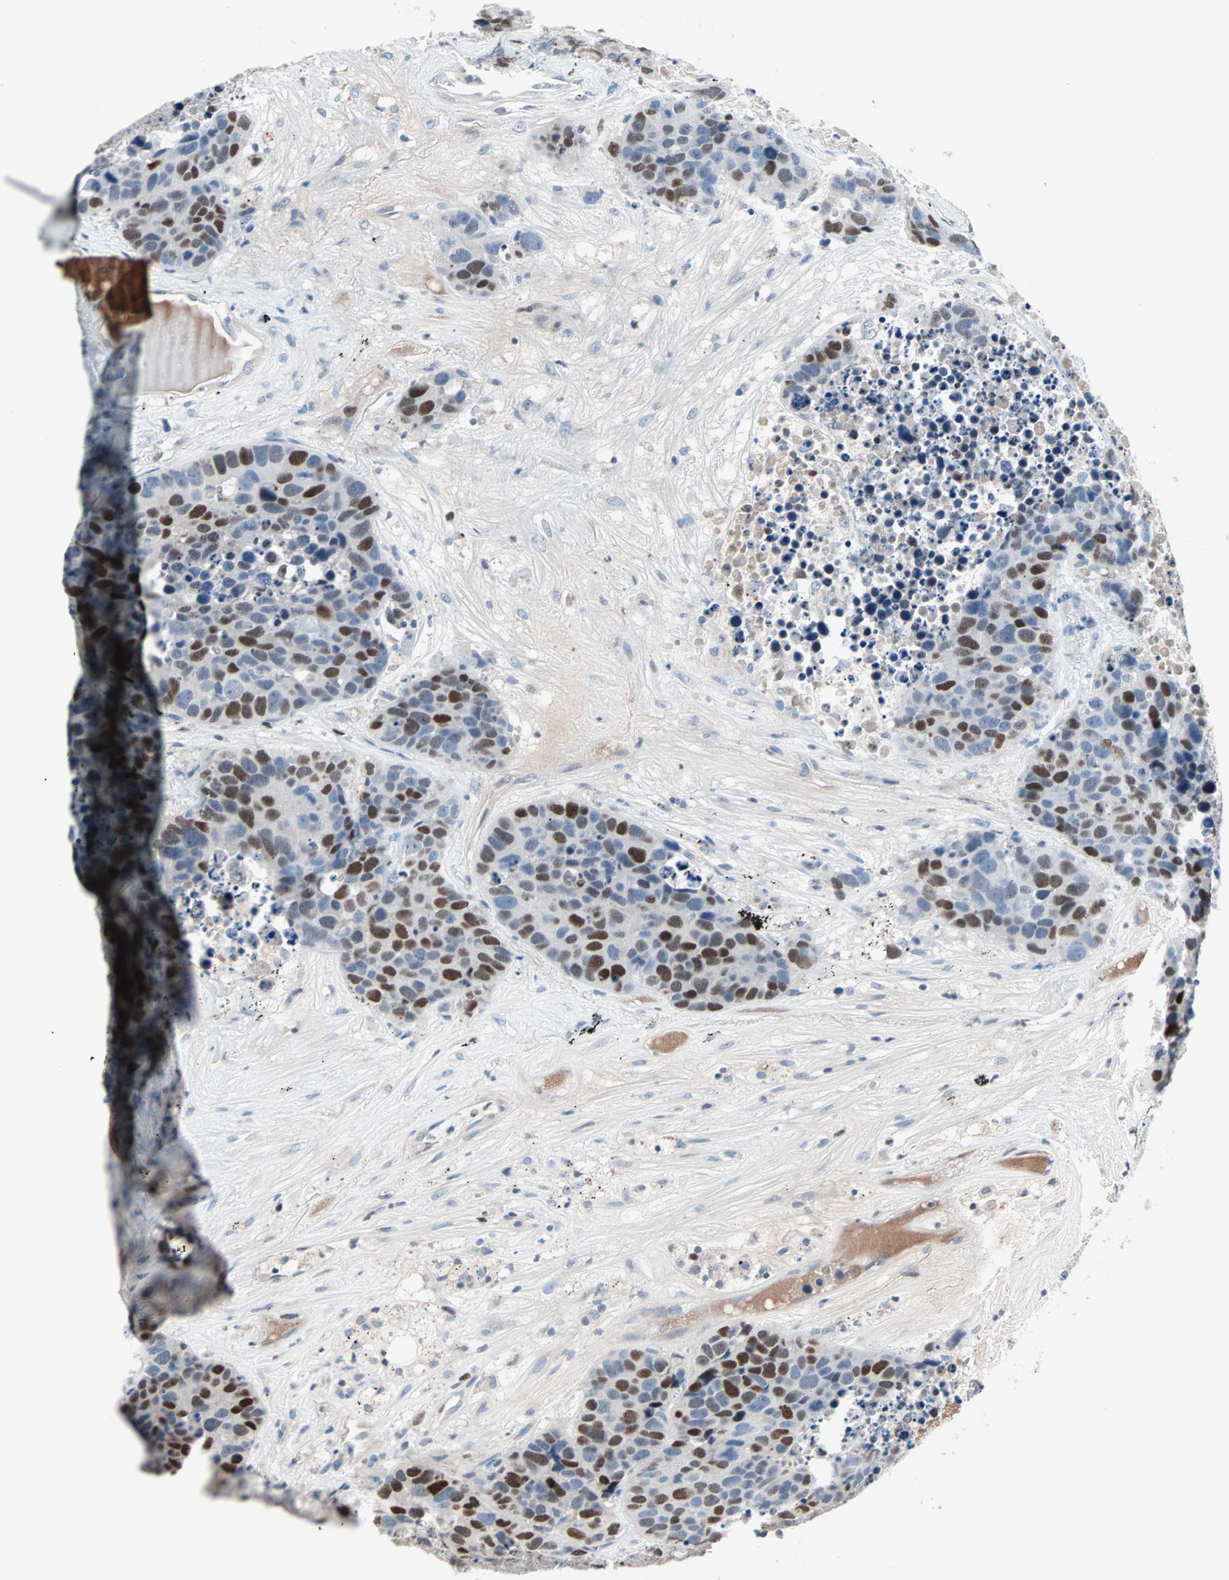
{"staining": {"intensity": "strong", "quantity": "25%-75%", "location": "nuclear"}, "tissue": "carcinoid", "cell_type": "Tumor cells", "image_type": "cancer", "snomed": [{"axis": "morphology", "description": "Carcinoid, malignant, NOS"}, {"axis": "topography", "description": "Lung"}], "caption": "Carcinoid (malignant) tissue shows strong nuclear staining in approximately 25%-75% of tumor cells", "gene": "CCNE2", "patient": {"sex": "male", "age": 60}}